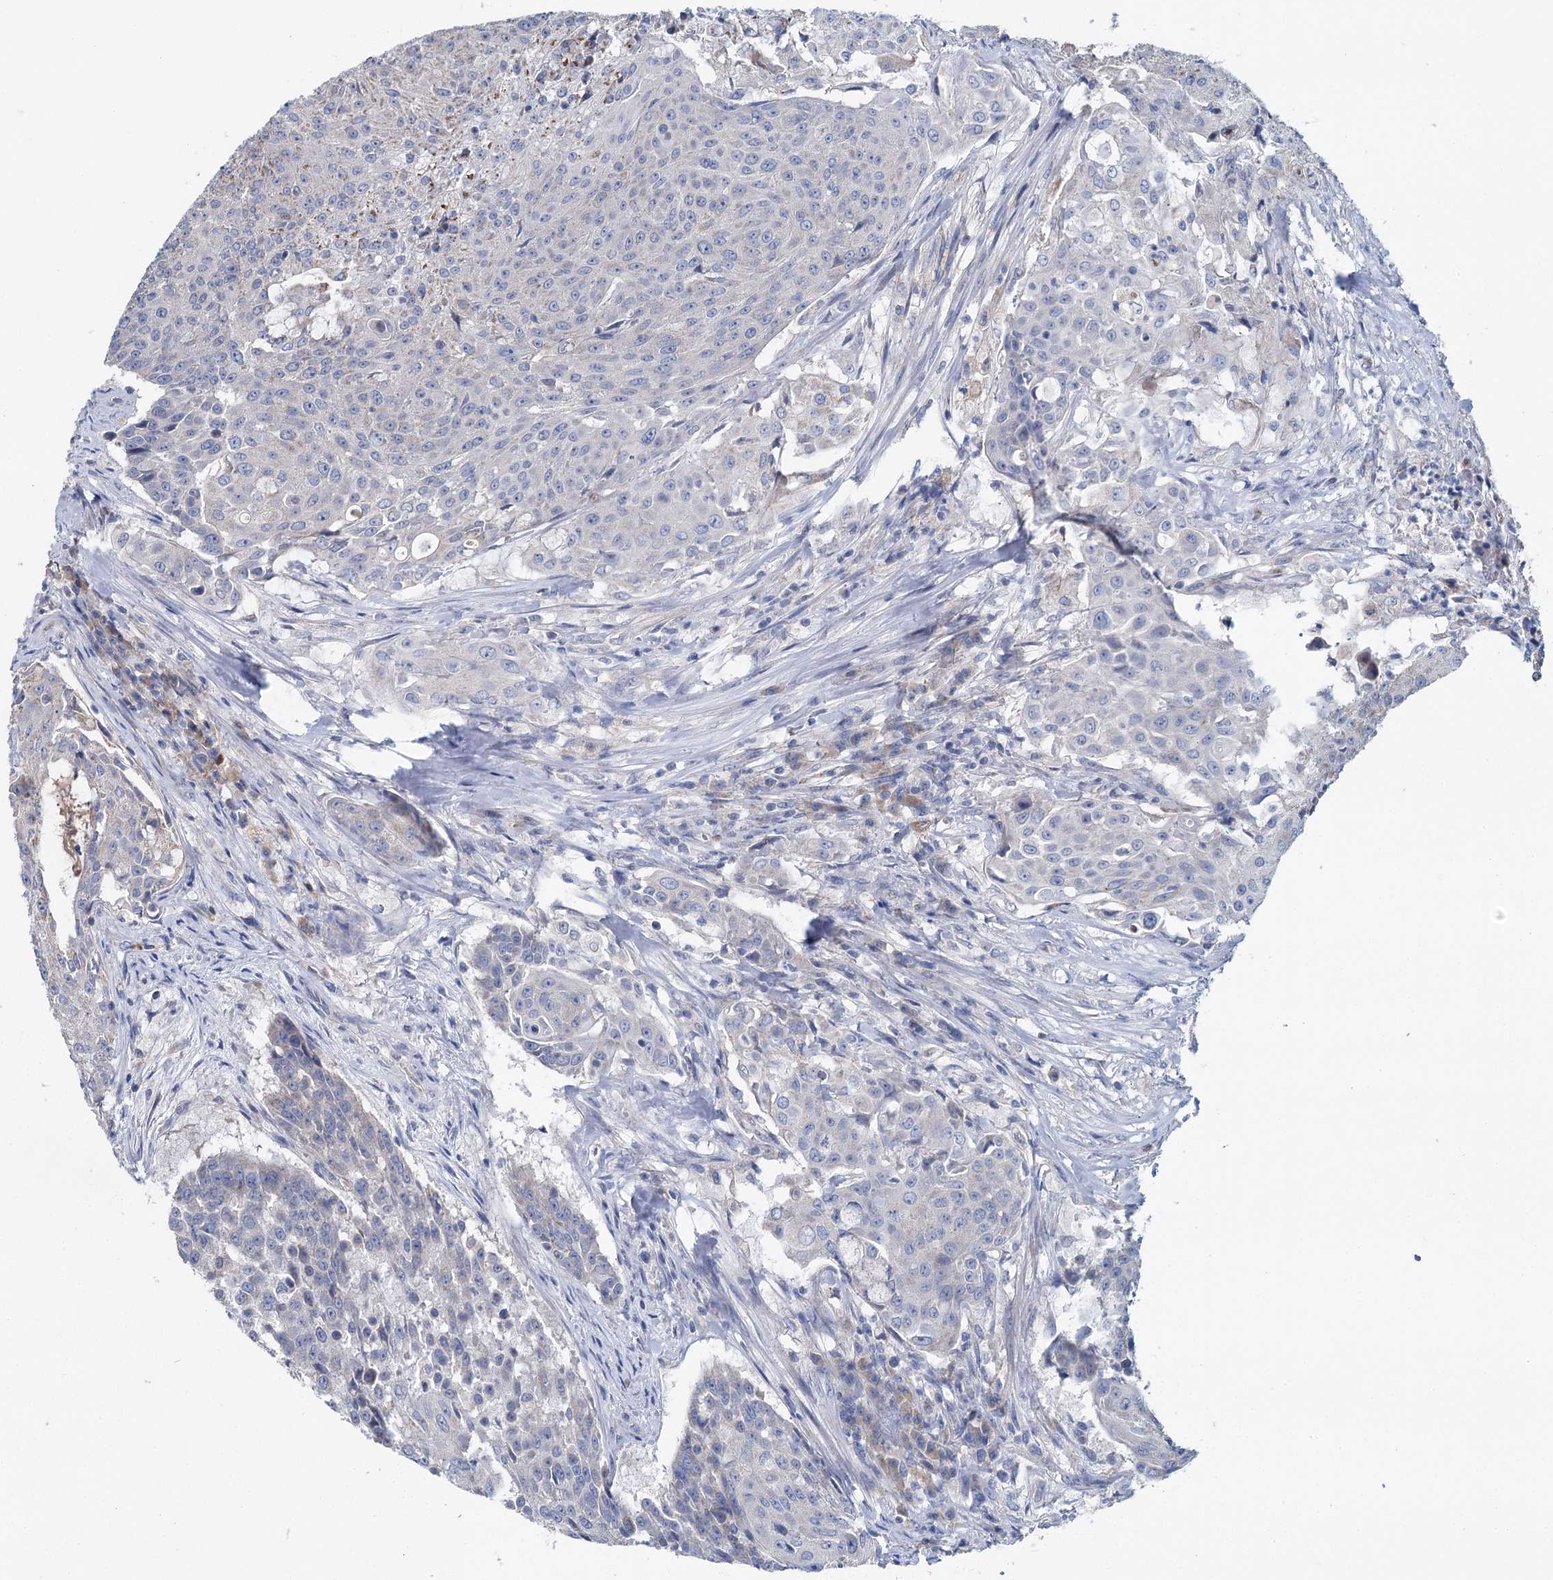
{"staining": {"intensity": "negative", "quantity": "none", "location": "none"}, "tissue": "urothelial cancer", "cell_type": "Tumor cells", "image_type": "cancer", "snomed": [{"axis": "morphology", "description": "Urothelial carcinoma, High grade"}, {"axis": "topography", "description": "Urinary bladder"}], "caption": "The photomicrograph demonstrates no significant positivity in tumor cells of urothelial carcinoma (high-grade).", "gene": "ANKRD16", "patient": {"sex": "female", "age": 63}}